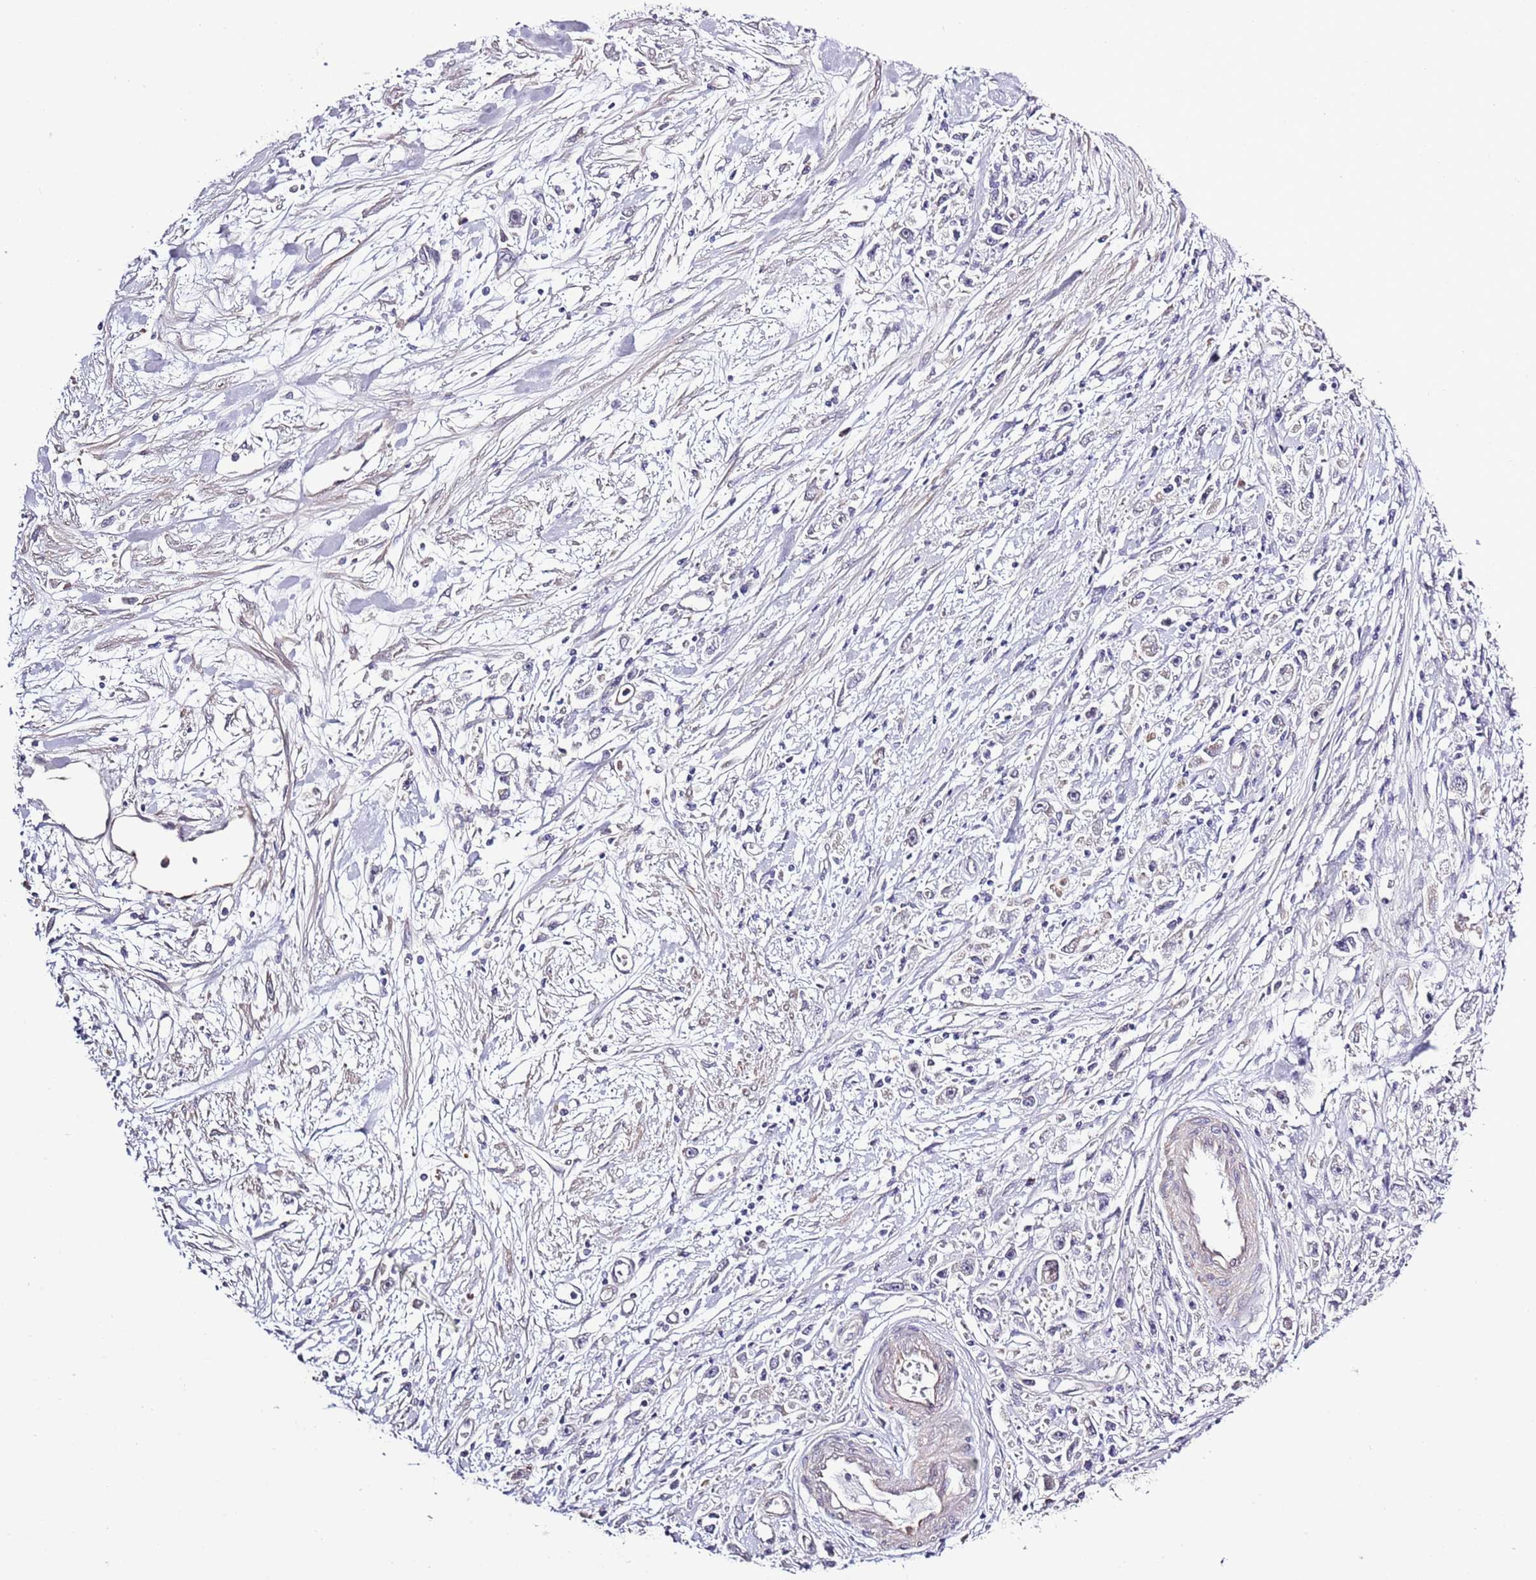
{"staining": {"intensity": "negative", "quantity": "none", "location": "none"}, "tissue": "stomach cancer", "cell_type": "Tumor cells", "image_type": "cancer", "snomed": [{"axis": "morphology", "description": "Adenocarcinoma, NOS"}, {"axis": "topography", "description": "Stomach"}], "caption": "DAB (3,3'-diaminobenzidine) immunohistochemical staining of human stomach adenocarcinoma shows no significant expression in tumor cells.", "gene": "LIPJ", "patient": {"sex": "female", "age": 59}}